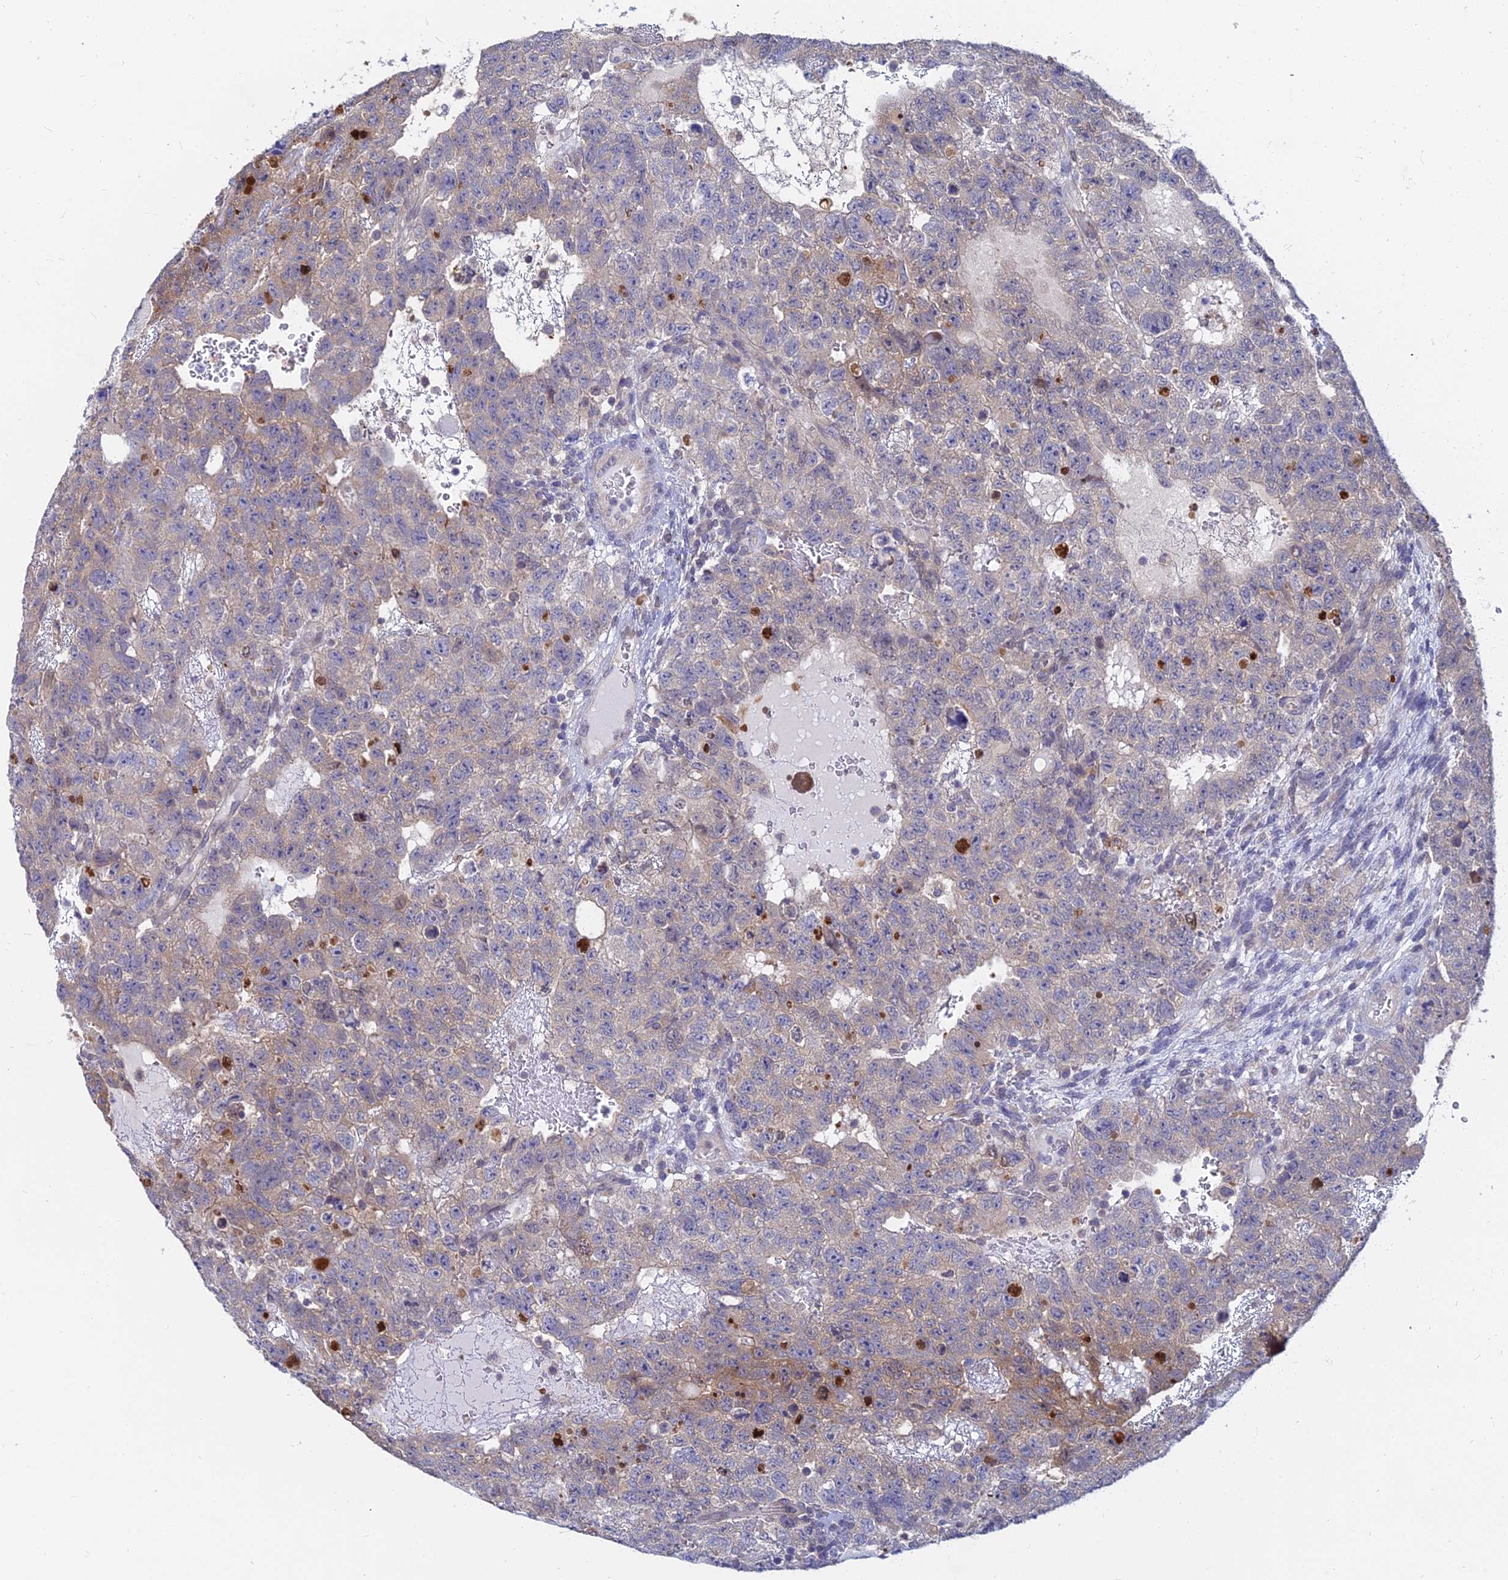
{"staining": {"intensity": "weak", "quantity": "<25%", "location": "cytoplasmic/membranous"}, "tissue": "testis cancer", "cell_type": "Tumor cells", "image_type": "cancer", "snomed": [{"axis": "morphology", "description": "Carcinoma, Embryonal, NOS"}, {"axis": "topography", "description": "Testis"}], "caption": "High power microscopy histopathology image of an immunohistochemistry (IHC) histopathology image of embryonal carcinoma (testis), revealing no significant expression in tumor cells.", "gene": "B3GALT4", "patient": {"sex": "male", "age": 26}}